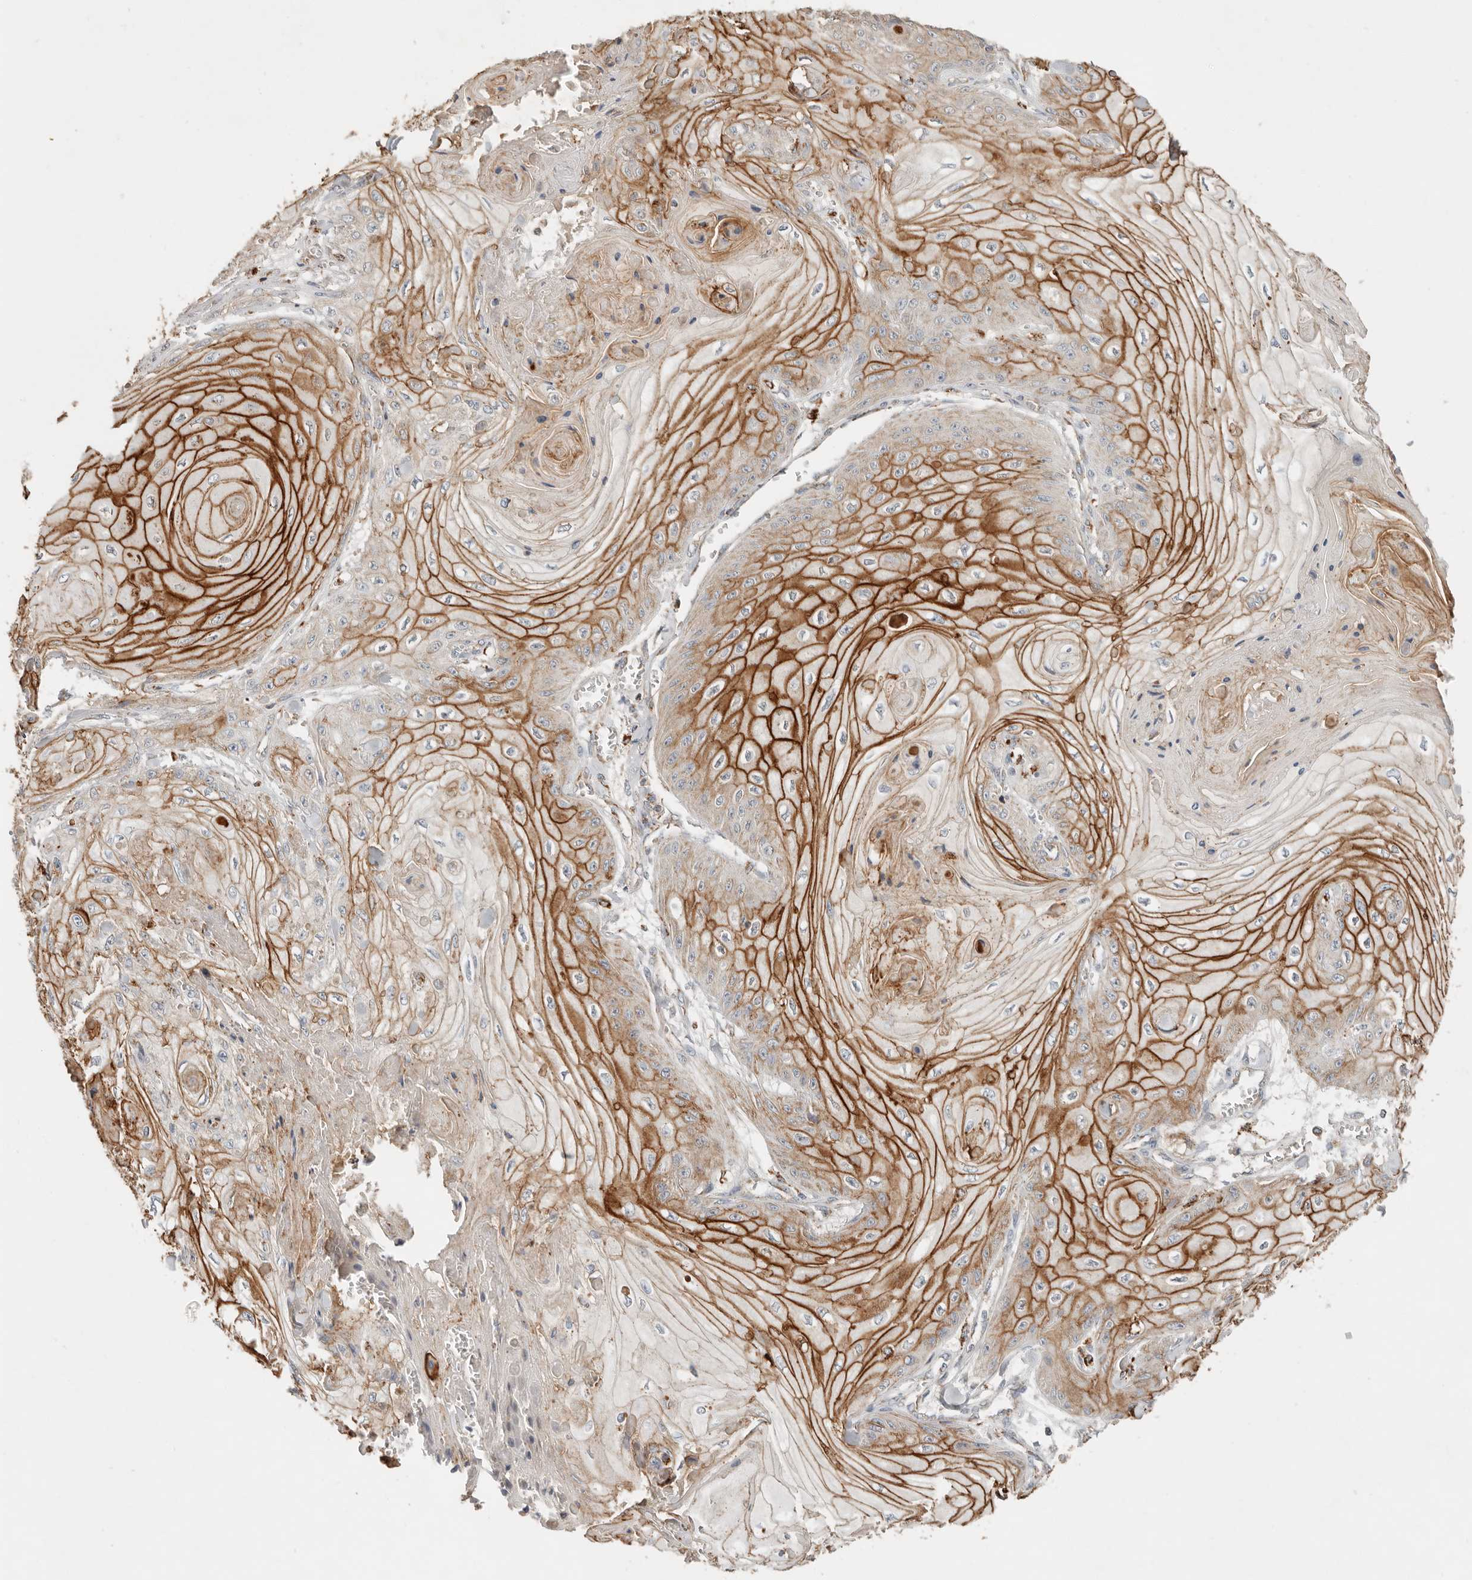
{"staining": {"intensity": "strong", "quantity": "25%-75%", "location": "cytoplasmic/membranous"}, "tissue": "skin cancer", "cell_type": "Tumor cells", "image_type": "cancer", "snomed": [{"axis": "morphology", "description": "Squamous cell carcinoma, NOS"}, {"axis": "topography", "description": "Skin"}], "caption": "Strong cytoplasmic/membranous expression is seen in about 25%-75% of tumor cells in squamous cell carcinoma (skin).", "gene": "ARHGEF10L", "patient": {"sex": "male", "age": 74}}